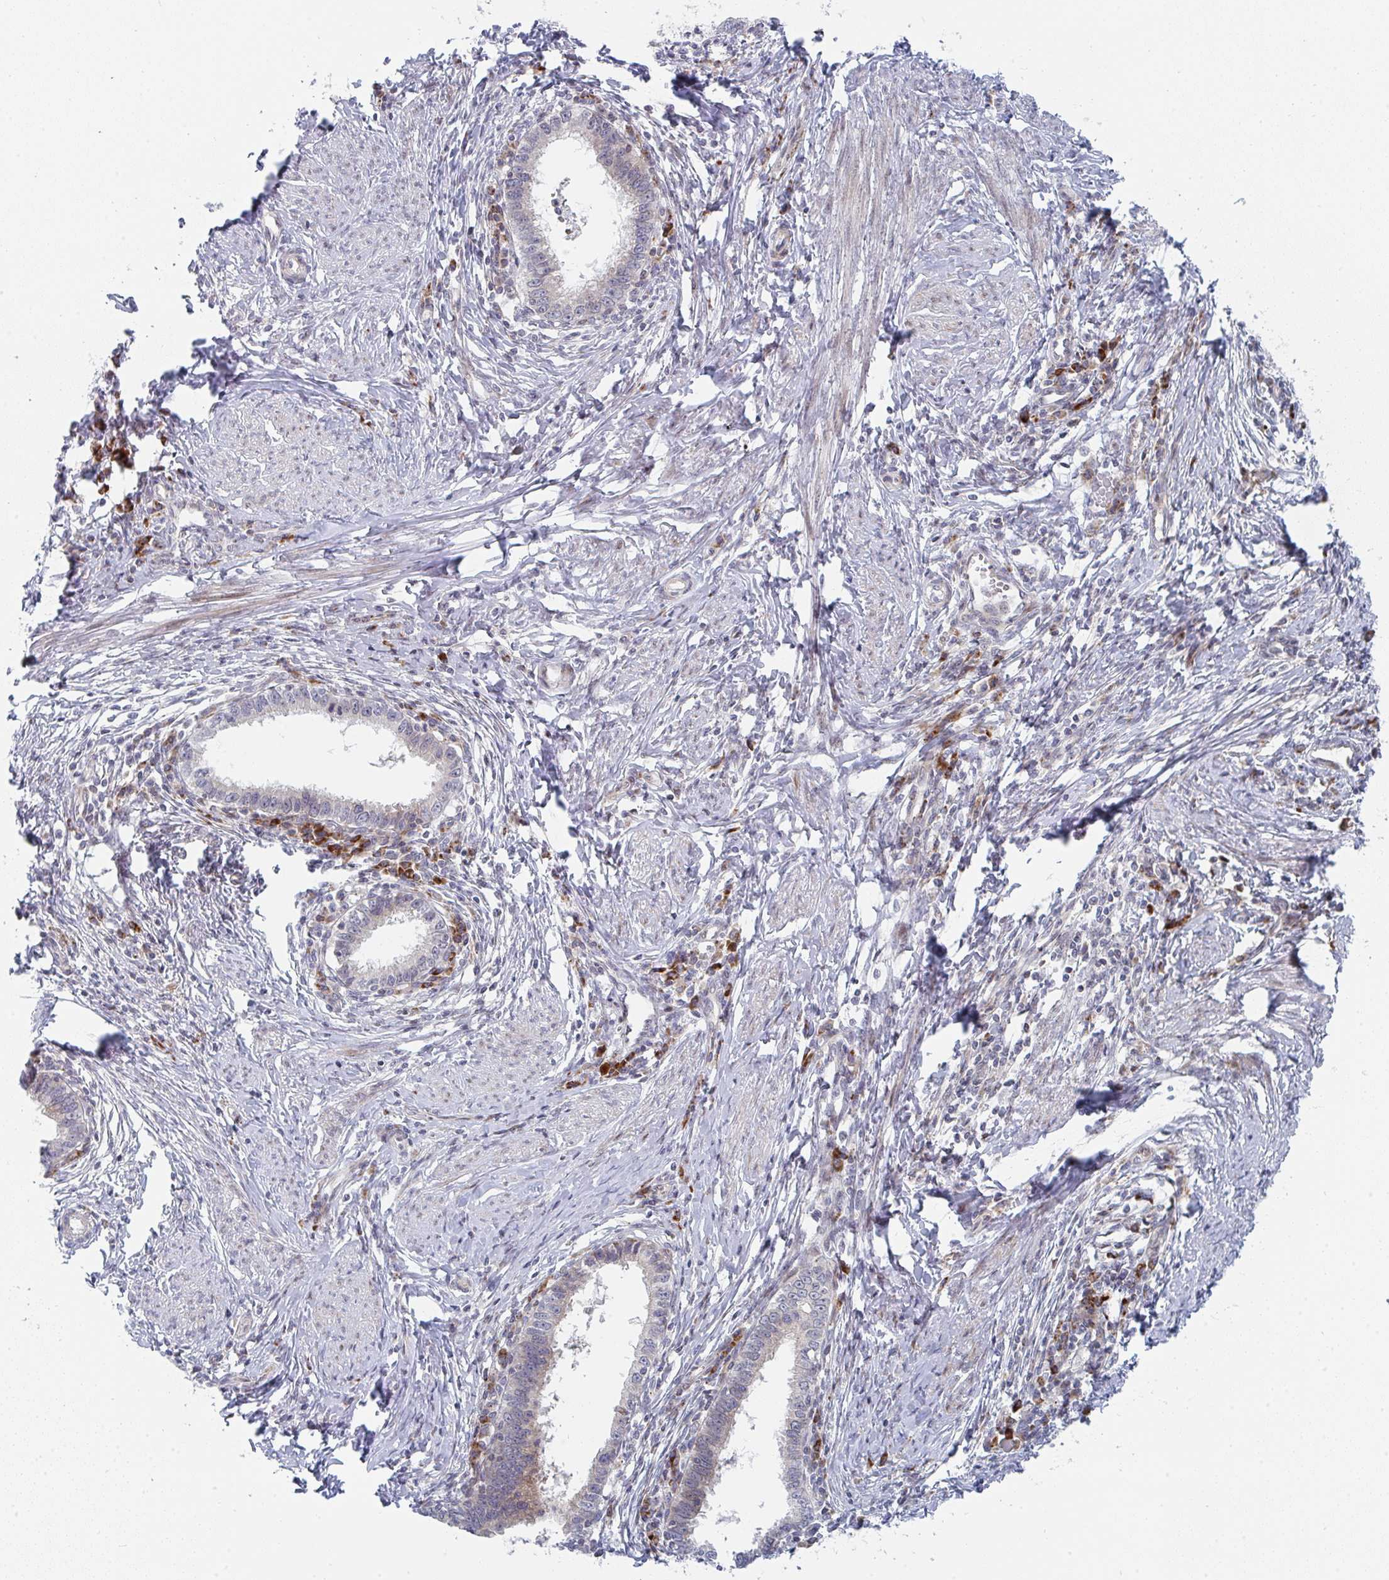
{"staining": {"intensity": "negative", "quantity": "none", "location": "none"}, "tissue": "cervical cancer", "cell_type": "Tumor cells", "image_type": "cancer", "snomed": [{"axis": "morphology", "description": "Adenocarcinoma, NOS"}, {"axis": "topography", "description": "Cervix"}], "caption": "Human cervical adenocarcinoma stained for a protein using IHC demonstrates no staining in tumor cells.", "gene": "PRKCH", "patient": {"sex": "female", "age": 36}}